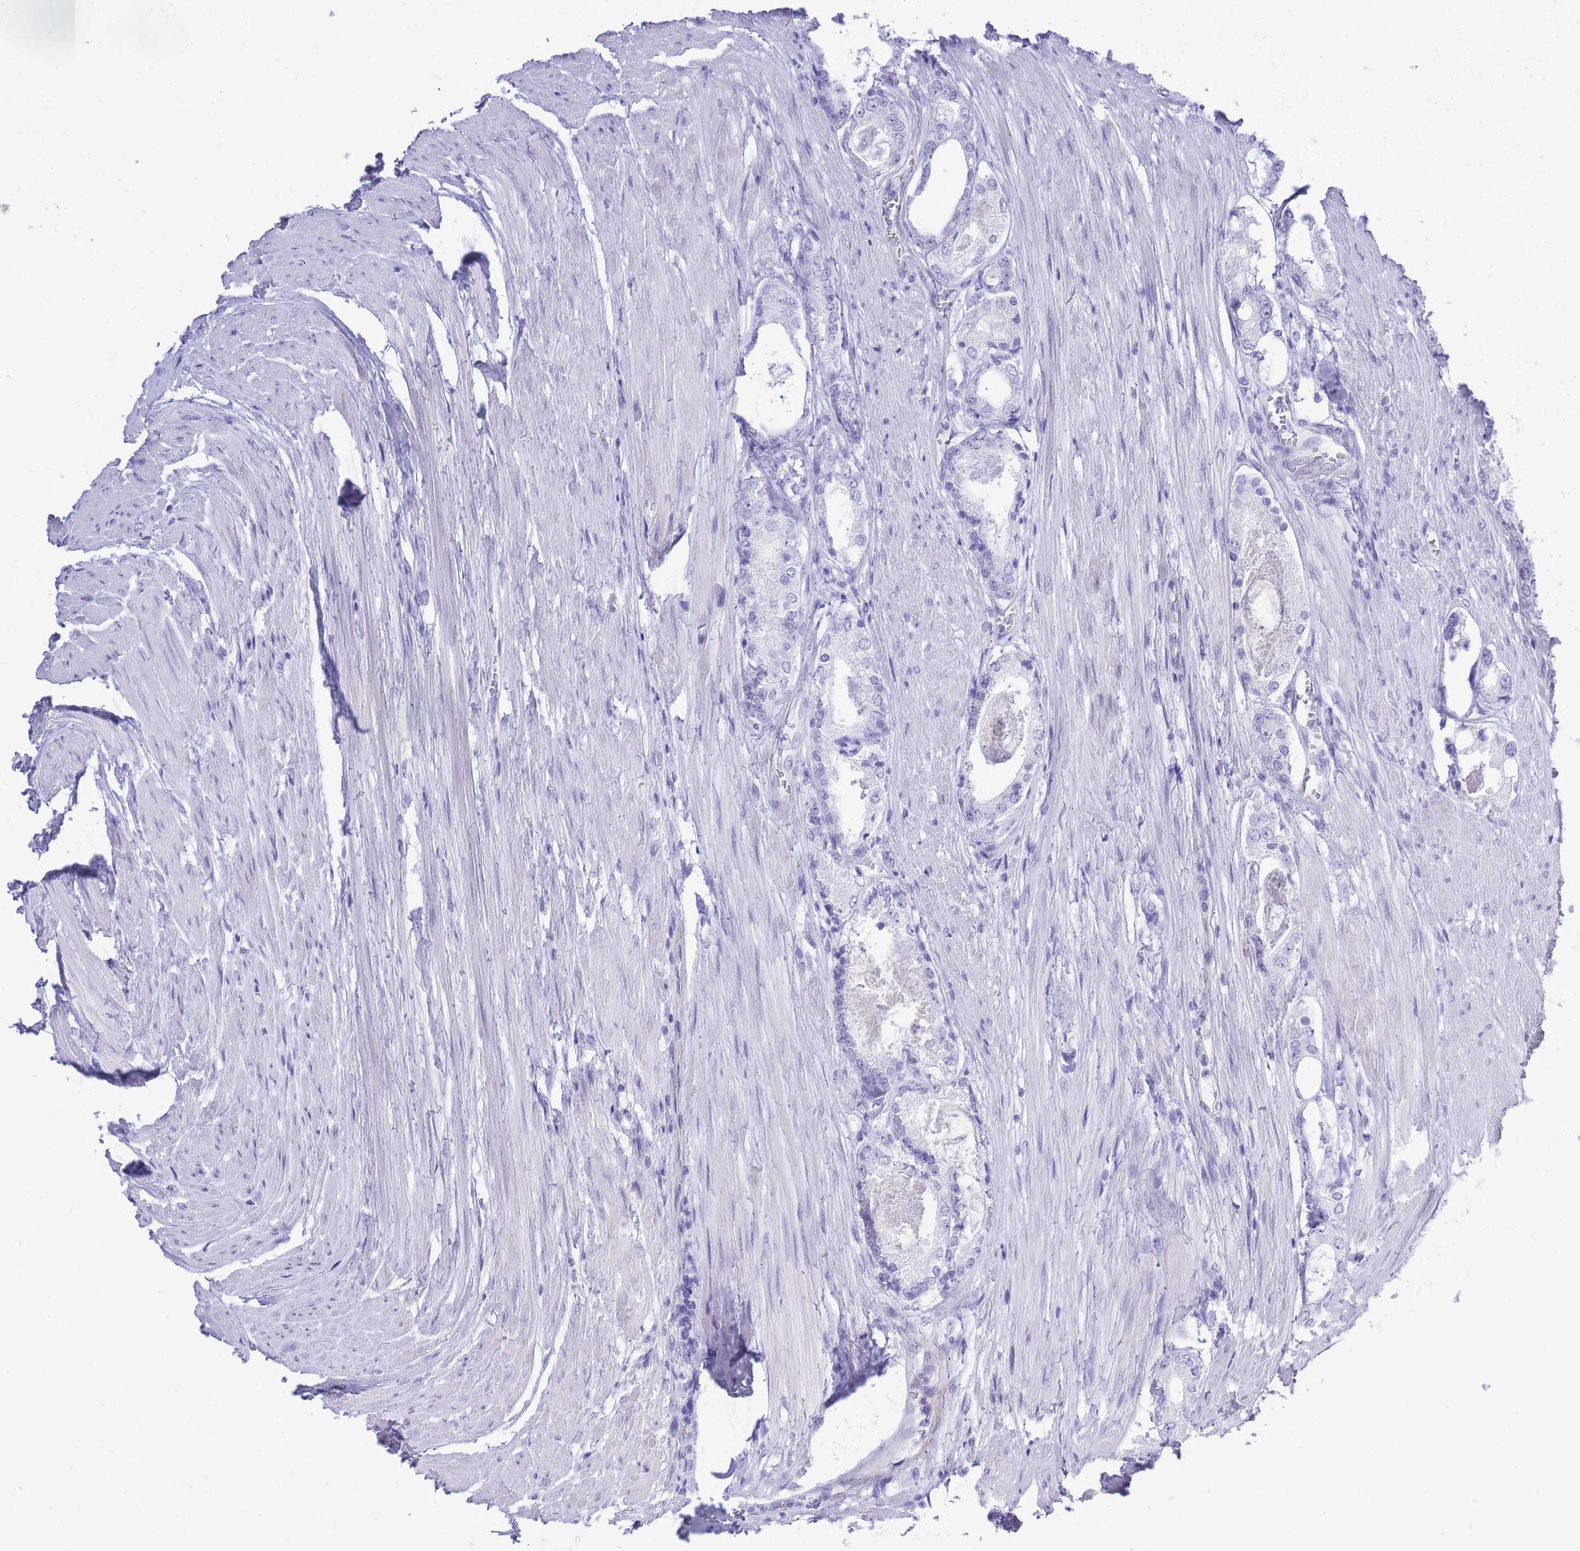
{"staining": {"intensity": "negative", "quantity": "none", "location": "none"}, "tissue": "prostate cancer", "cell_type": "Tumor cells", "image_type": "cancer", "snomed": [{"axis": "morphology", "description": "Adenocarcinoma, Low grade"}, {"axis": "topography", "description": "Prostate"}], "caption": "The immunohistochemistry micrograph has no significant staining in tumor cells of prostate adenocarcinoma (low-grade) tissue. (Brightfield microscopy of DAB (3,3'-diaminobenzidine) immunohistochemistry at high magnification).", "gene": "ZFP62", "patient": {"sex": "male", "age": 68}}